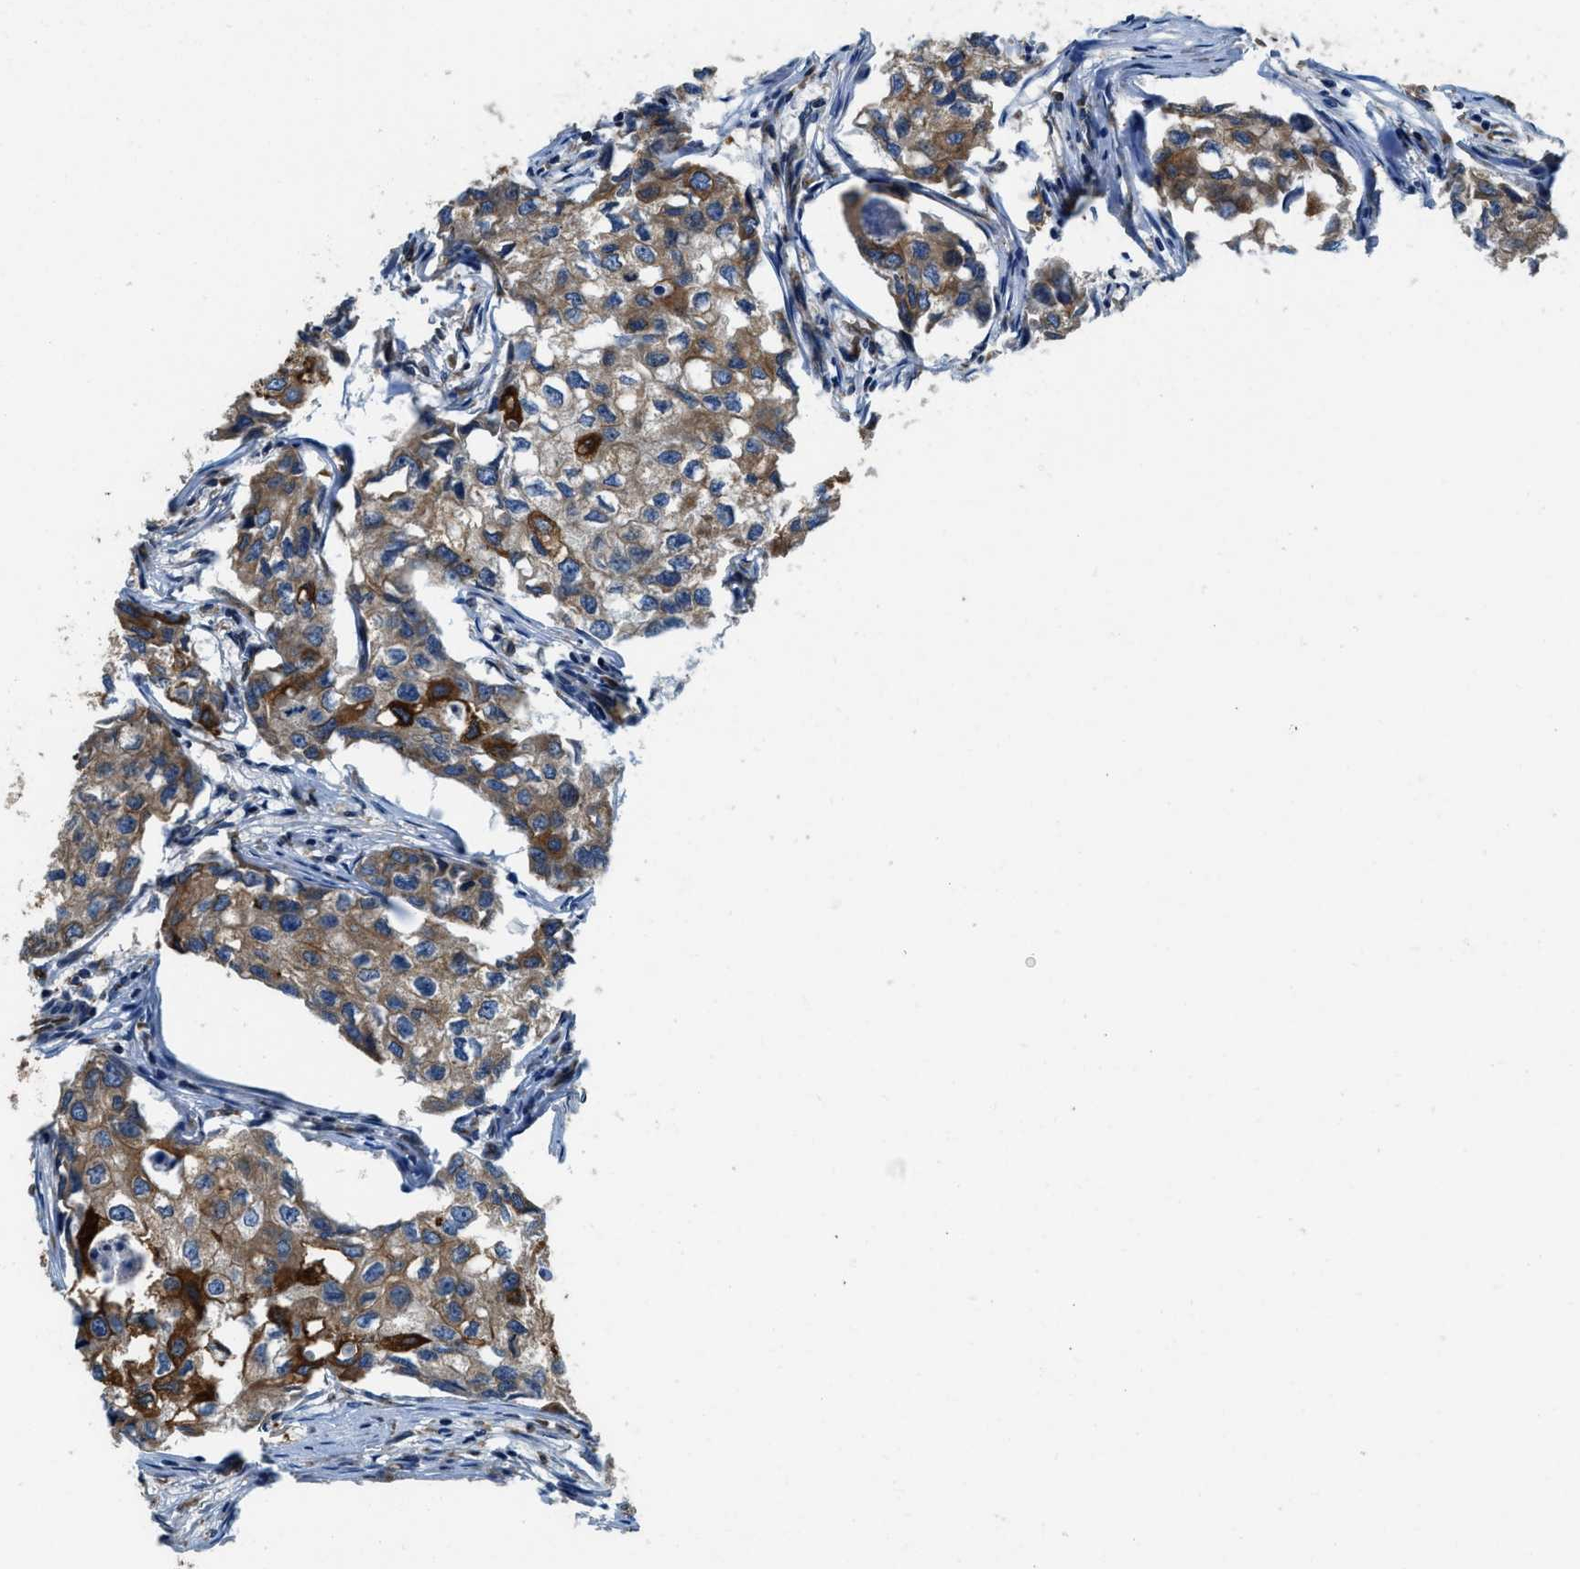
{"staining": {"intensity": "strong", "quantity": "25%-75%", "location": "cytoplasmic/membranous"}, "tissue": "breast cancer", "cell_type": "Tumor cells", "image_type": "cancer", "snomed": [{"axis": "morphology", "description": "Duct carcinoma"}, {"axis": "topography", "description": "Breast"}], "caption": "Immunohistochemistry (DAB (3,3'-diaminobenzidine)) staining of human breast cancer (invasive ductal carcinoma) shows strong cytoplasmic/membranous protein positivity in approximately 25%-75% of tumor cells.", "gene": "BCAP31", "patient": {"sex": "female", "age": 27}}